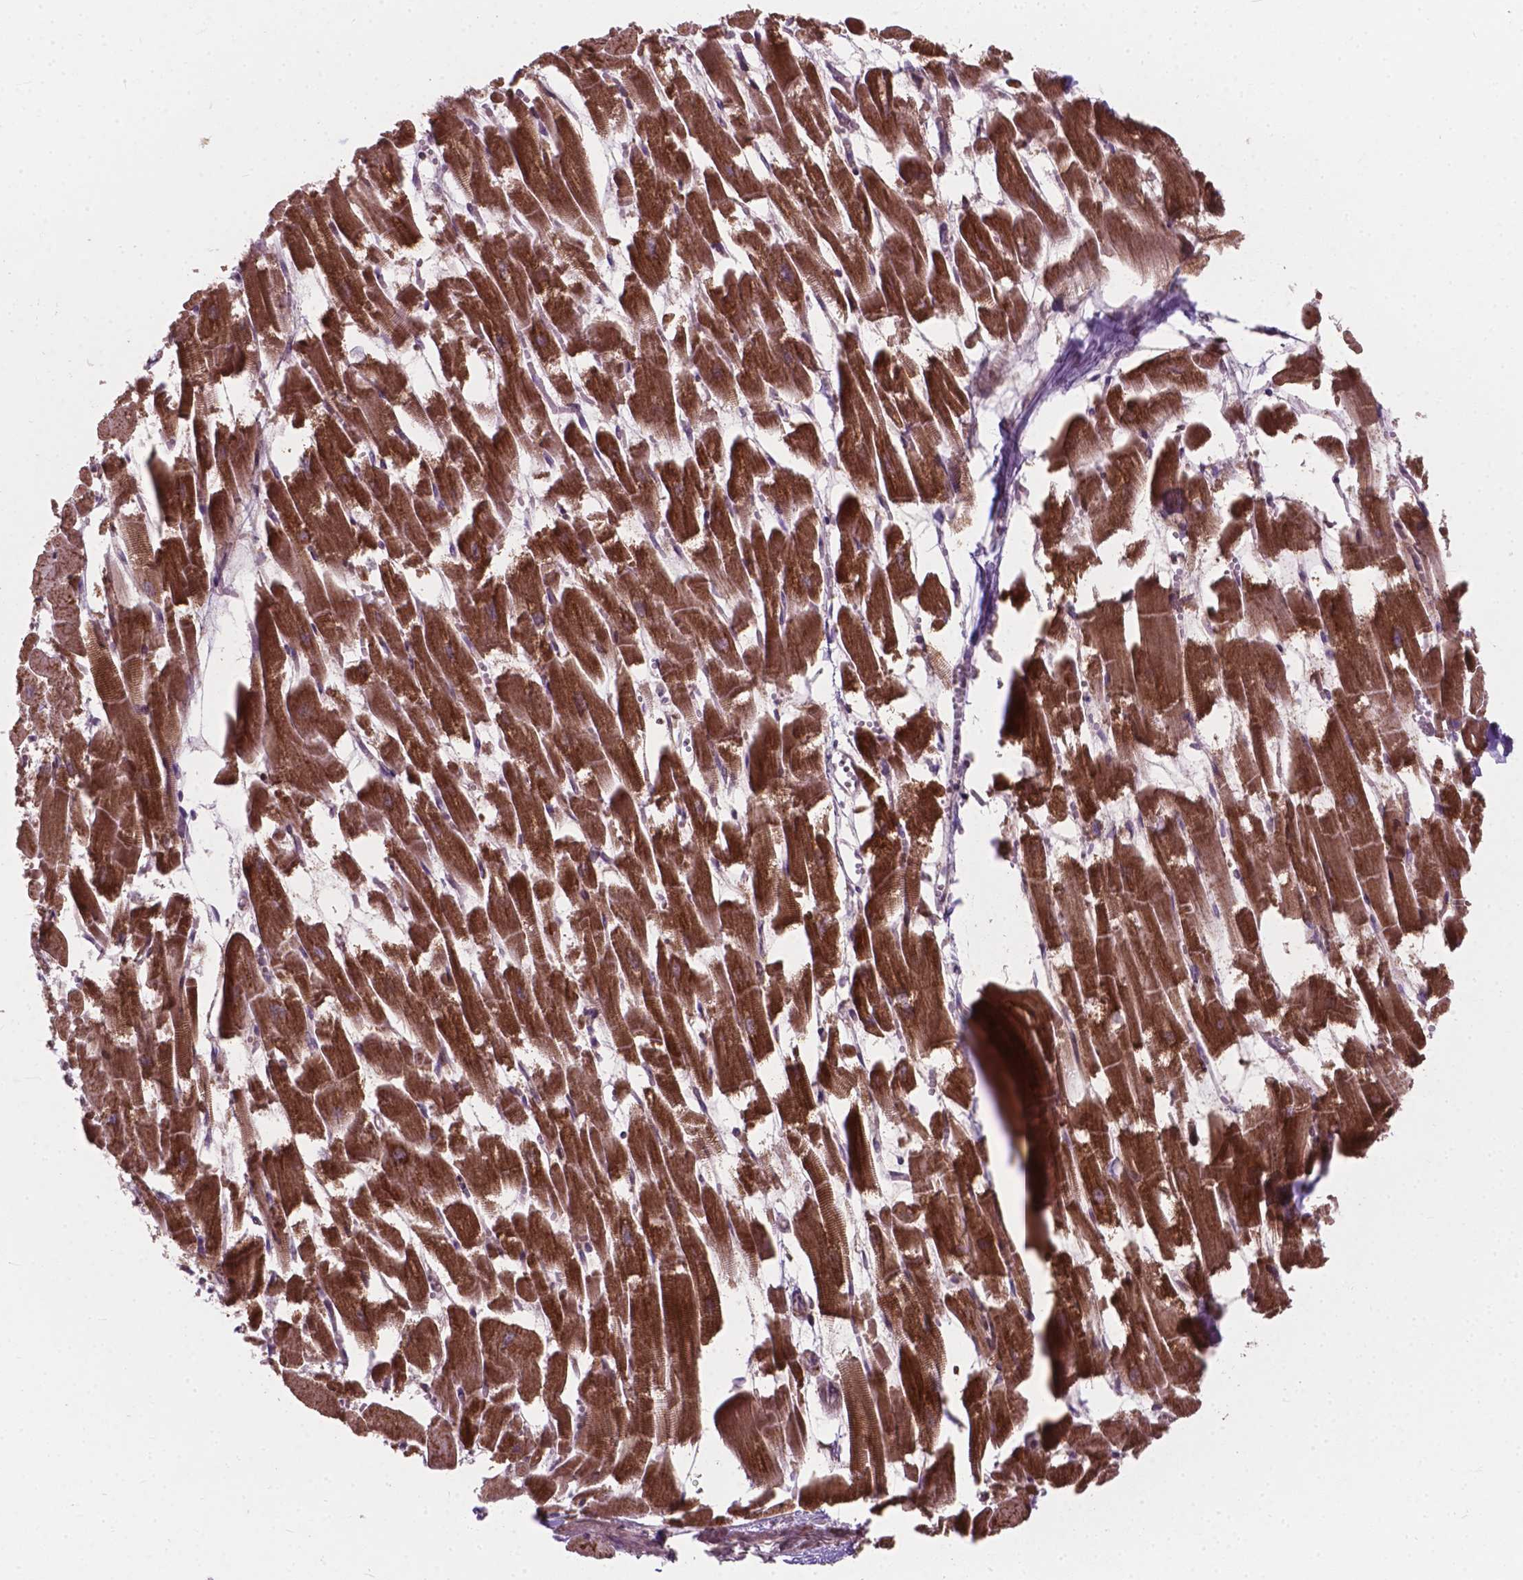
{"staining": {"intensity": "strong", "quantity": ">75%", "location": "cytoplasmic/membranous"}, "tissue": "heart muscle", "cell_type": "Cardiomyocytes", "image_type": "normal", "snomed": [{"axis": "morphology", "description": "Normal tissue, NOS"}, {"axis": "topography", "description": "Heart"}], "caption": "The image displays staining of benign heart muscle, revealing strong cytoplasmic/membranous protein staining (brown color) within cardiomyocytes. (Brightfield microscopy of DAB IHC at high magnification).", "gene": "MRPL33", "patient": {"sex": "female", "age": 52}}